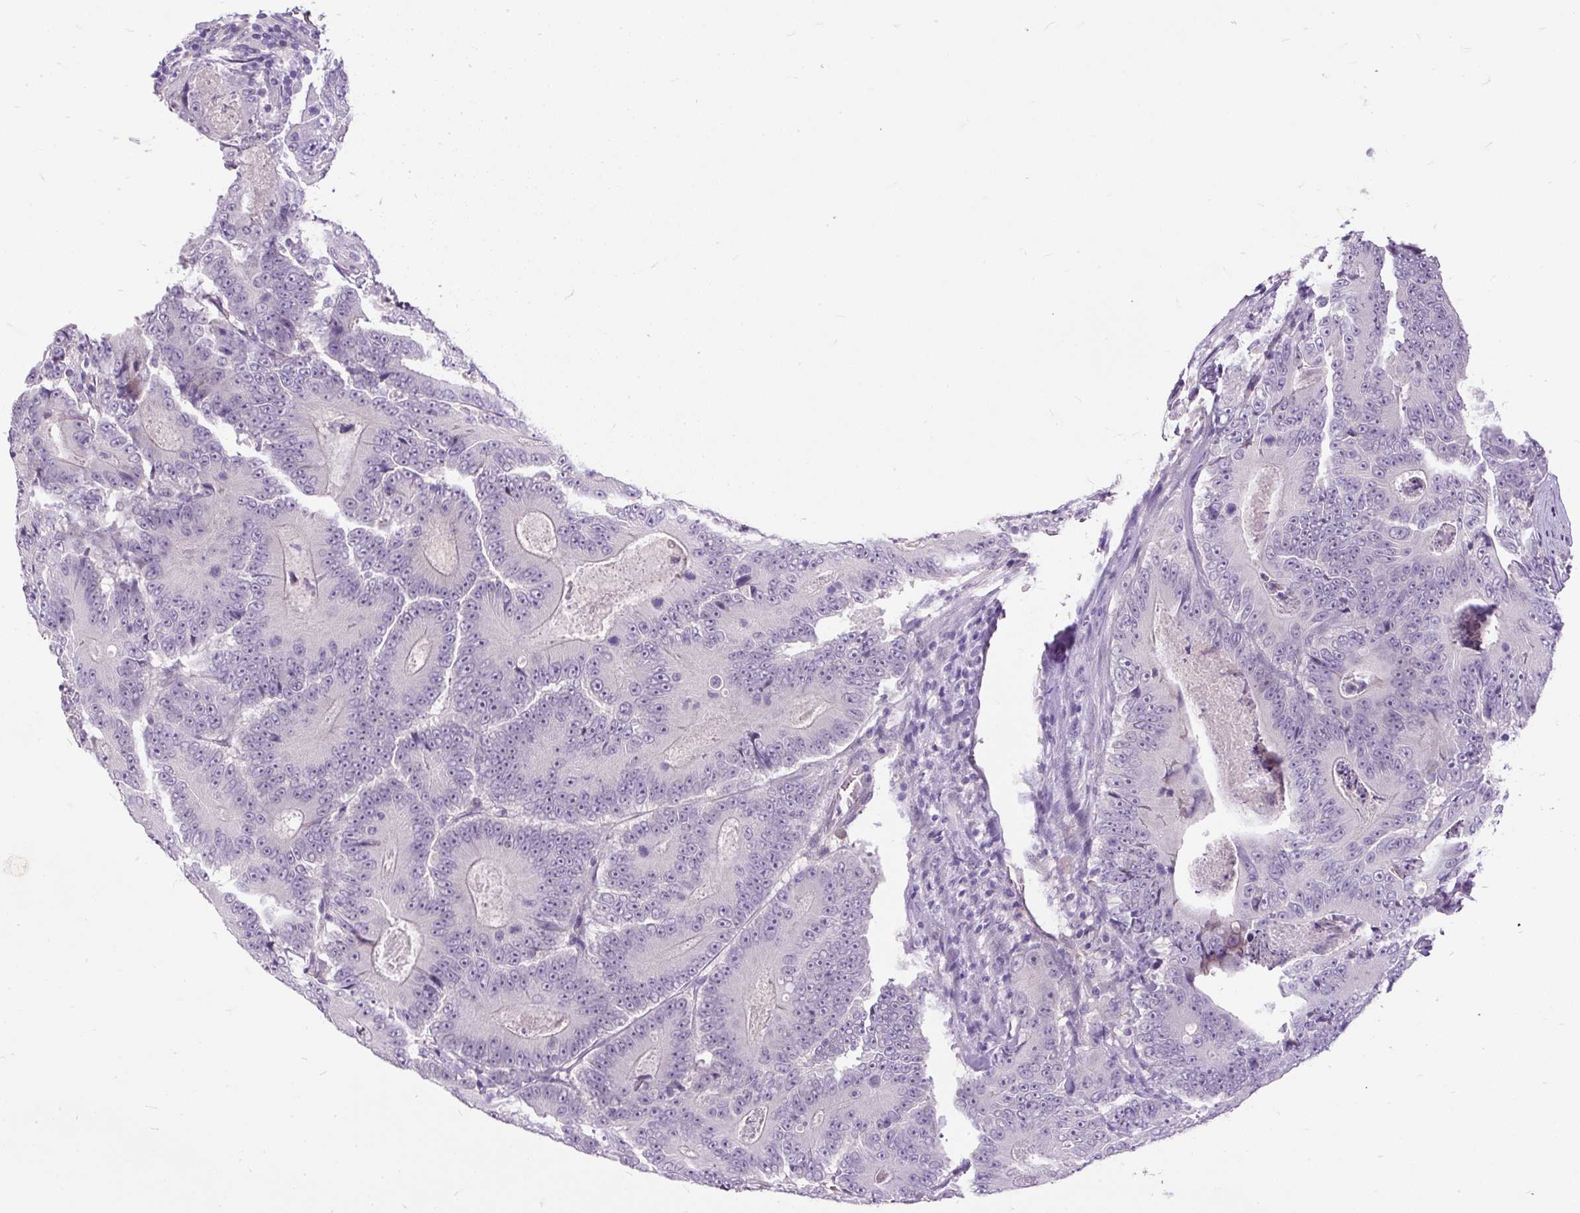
{"staining": {"intensity": "negative", "quantity": "none", "location": "none"}, "tissue": "colorectal cancer", "cell_type": "Tumor cells", "image_type": "cancer", "snomed": [{"axis": "morphology", "description": "Adenocarcinoma, NOS"}, {"axis": "topography", "description": "Colon"}], "caption": "Tumor cells are negative for brown protein staining in adenocarcinoma (colorectal).", "gene": "KRTAP20-3", "patient": {"sex": "male", "age": 83}}